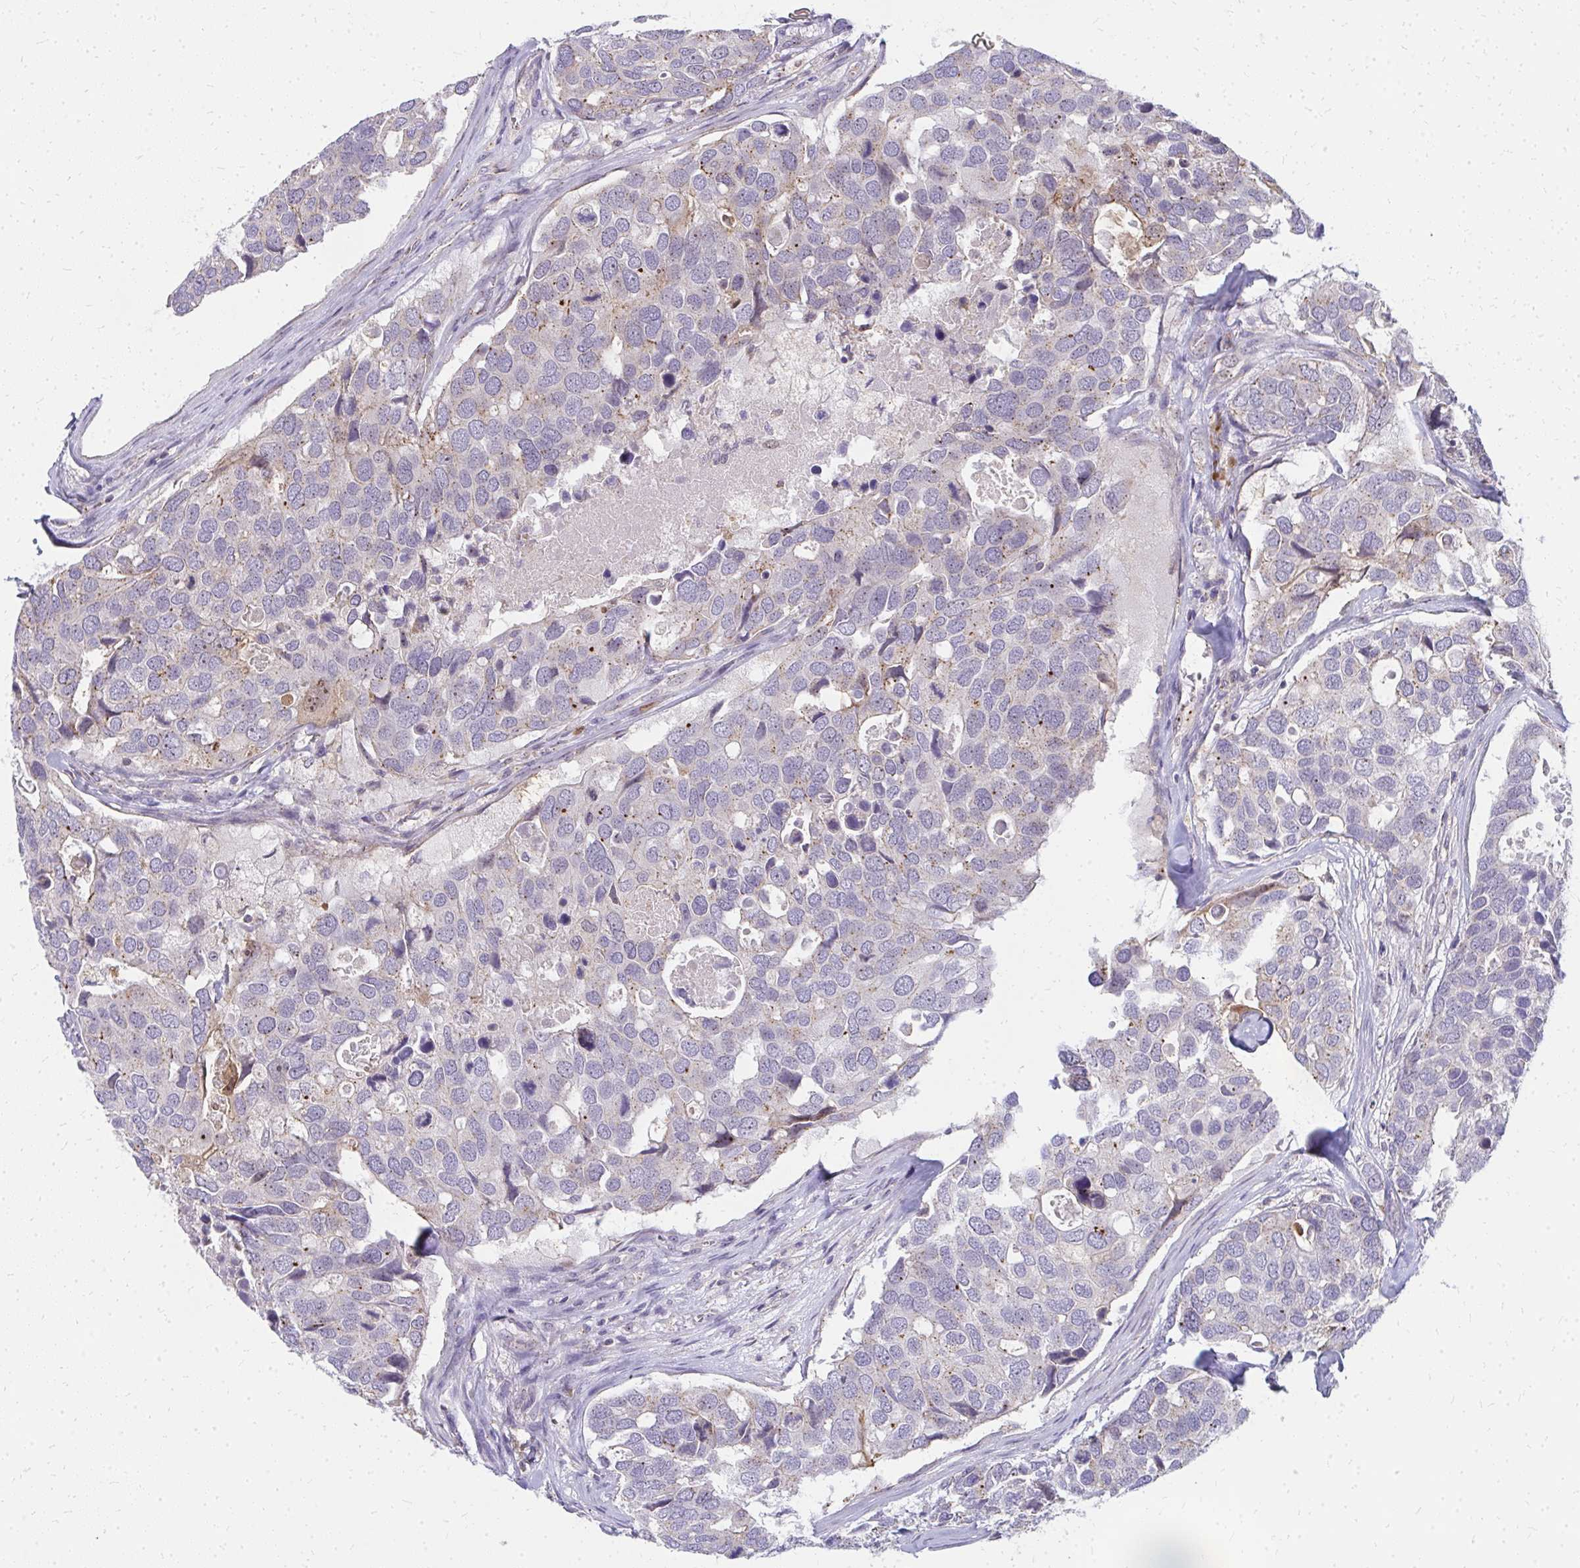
{"staining": {"intensity": "weak", "quantity": "<25%", "location": "cytoplasmic/membranous"}, "tissue": "breast cancer", "cell_type": "Tumor cells", "image_type": "cancer", "snomed": [{"axis": "morphology", "description": "Duct carcinoma"}, {"axis": "topography", "description": "Breast"}], "caption": "Immunohistochemical staining of breast invasive ductal carcinoma exhibits no significant positivity in tumor cells. (Stains: DAB IHC with hematoxylin counter stain, Microscopy: brightfield microscopy at high magnification).", "gene": "FAM9A", "patient": {"sex": "female", "age": 83}}